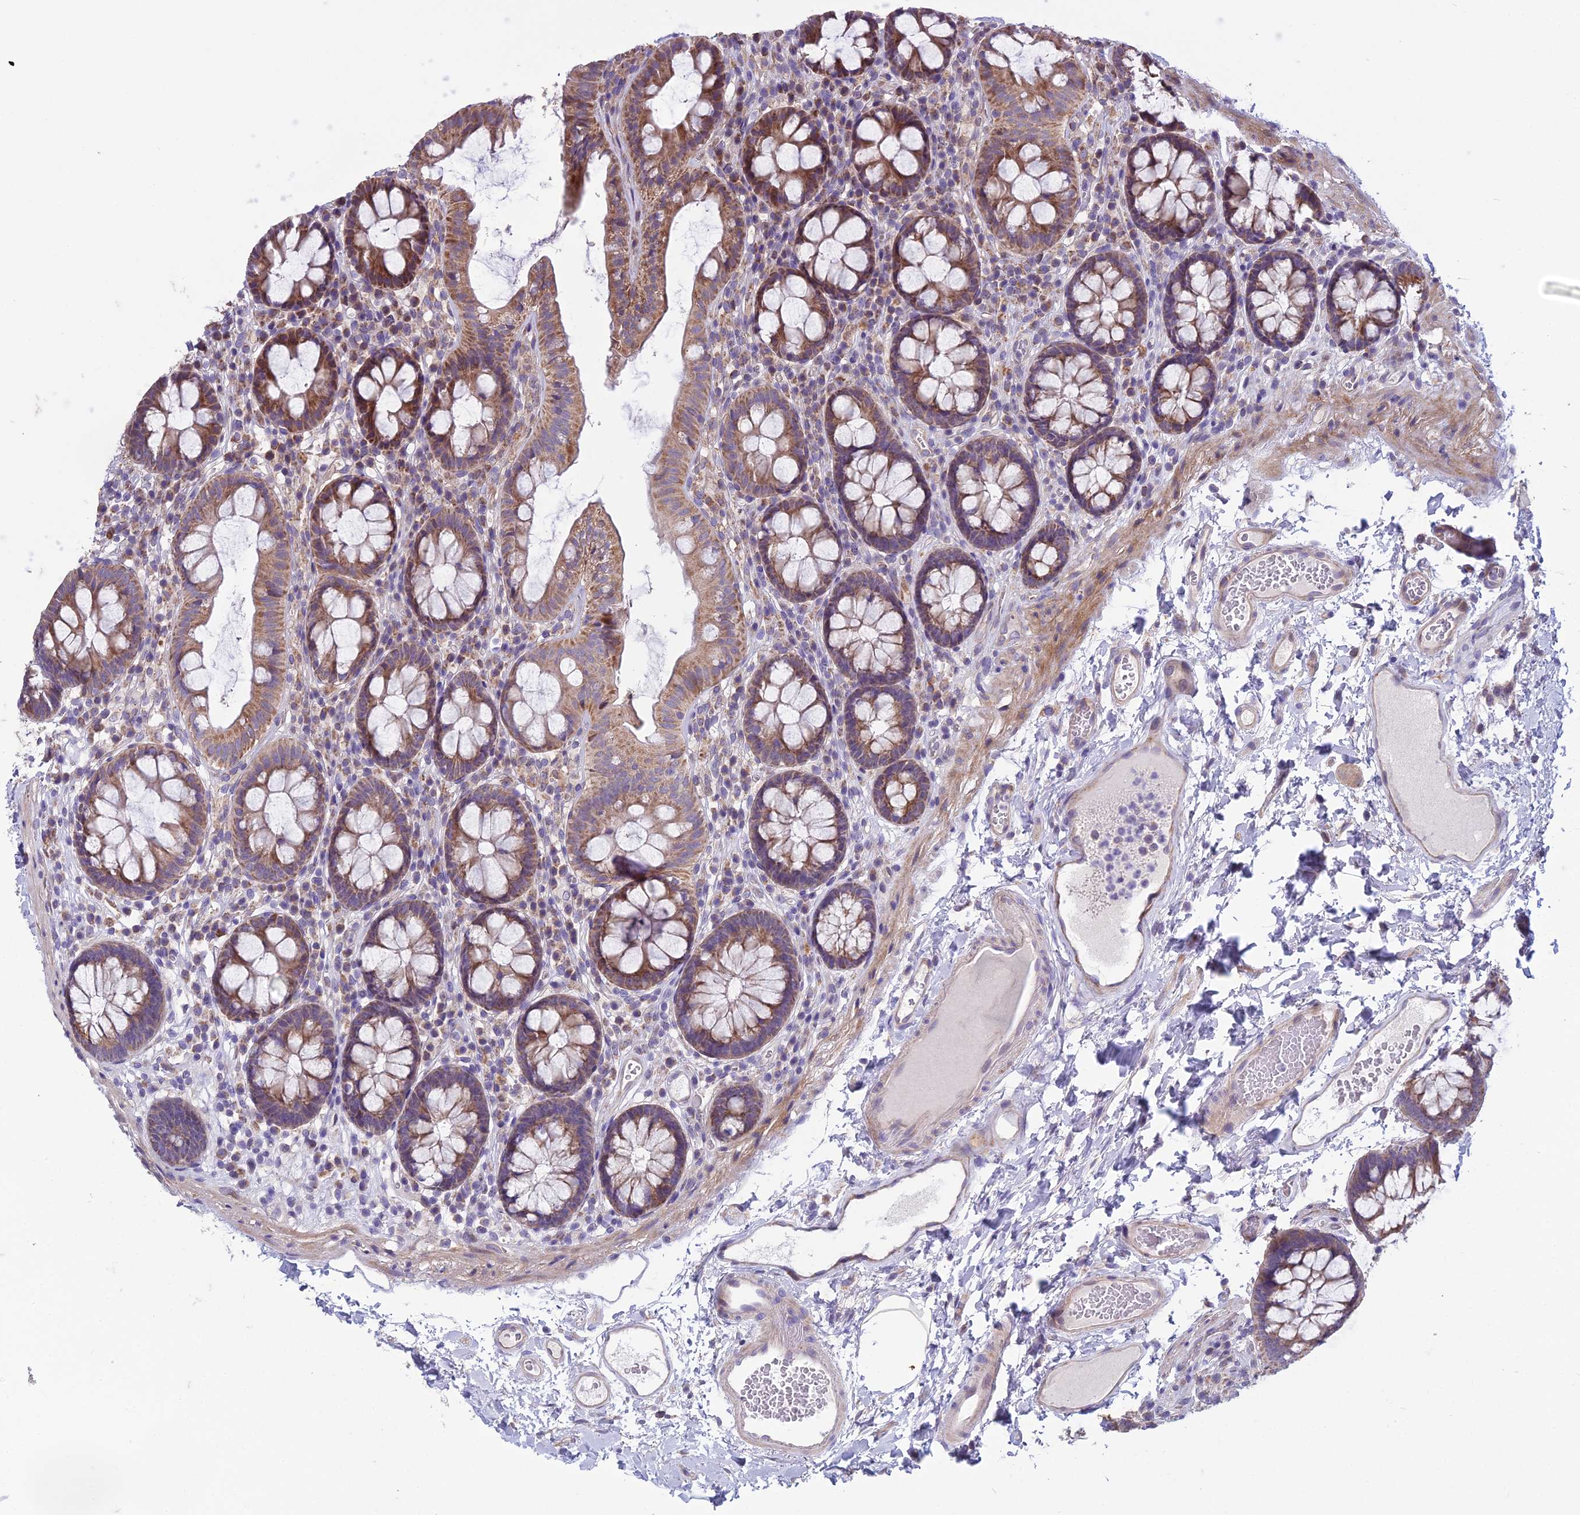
{"staining": {"intensity": "weak", "quantity": ">75%", "location": "cytoplasmic/membranous"}, "tissue": "colon", "cell_type": "Endothelial cells", "image_type": "normal", "snomed": [{"axis": "morphology", "description": "Normal tissue, NOS"}, {"axis": "topography", "description": "Colon"}], "caption": "Protein staining of benign colon demonstrates weak cytoplasmic/membranous staining in approximately >75% of endothelial cells.", "gene": "DUS2", "patient": {"sex": "male", "age": 84}}